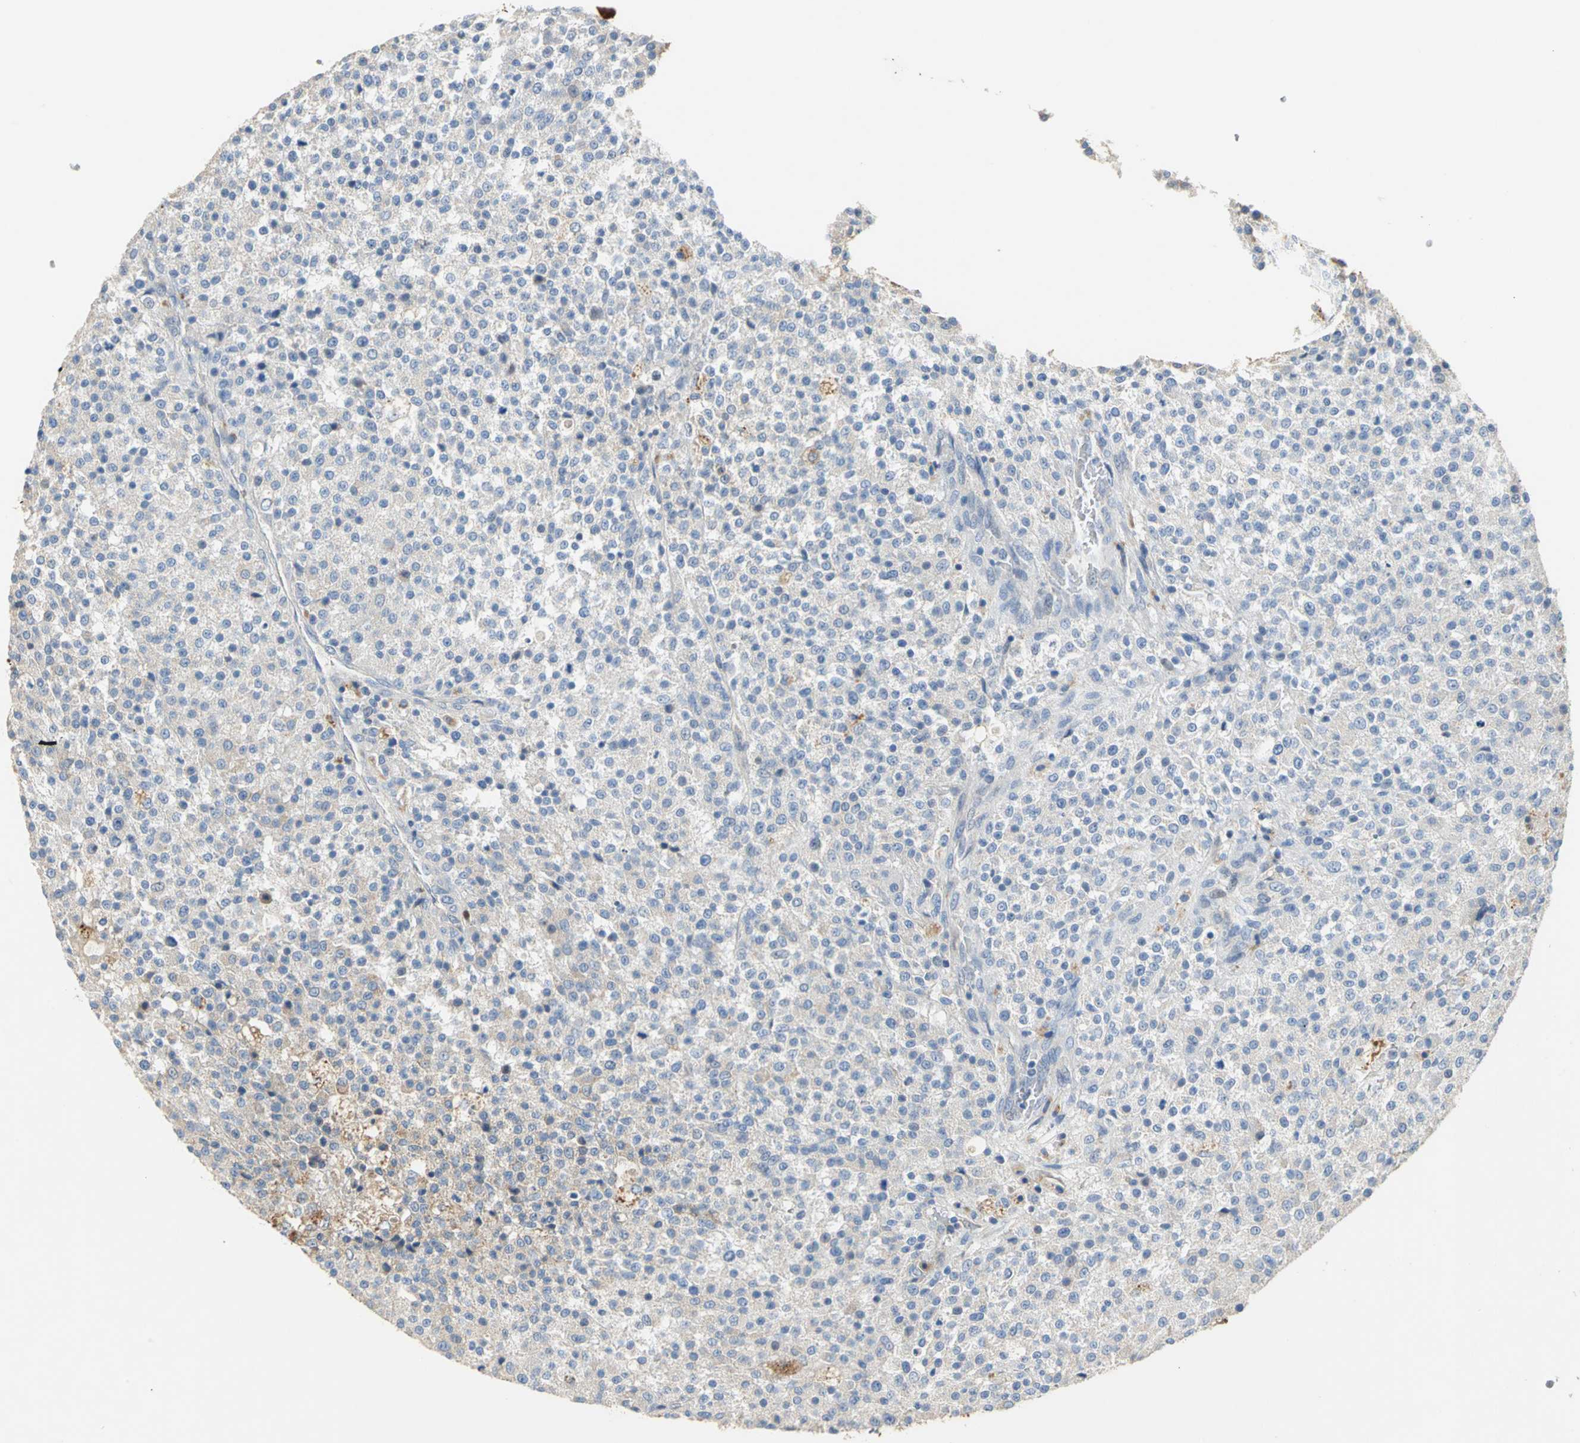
{"staining": {"intensity": "negative", "quantity": "none", "location": "none"}, "tissue": "testis cancer", "cell_type": "Tumor cells", "image_type": "cancer", "snomed": [{"axis": "morphology", "description": "Seminoma, NOS"}, {"axis": "topography", "description": "Testis"}], "caption": "The IHC image has no significant expression in tumor cells of seminoma (testis) tissue.", "gene": "IL17RB", "patient": {"sex": "male", "age": 59}}